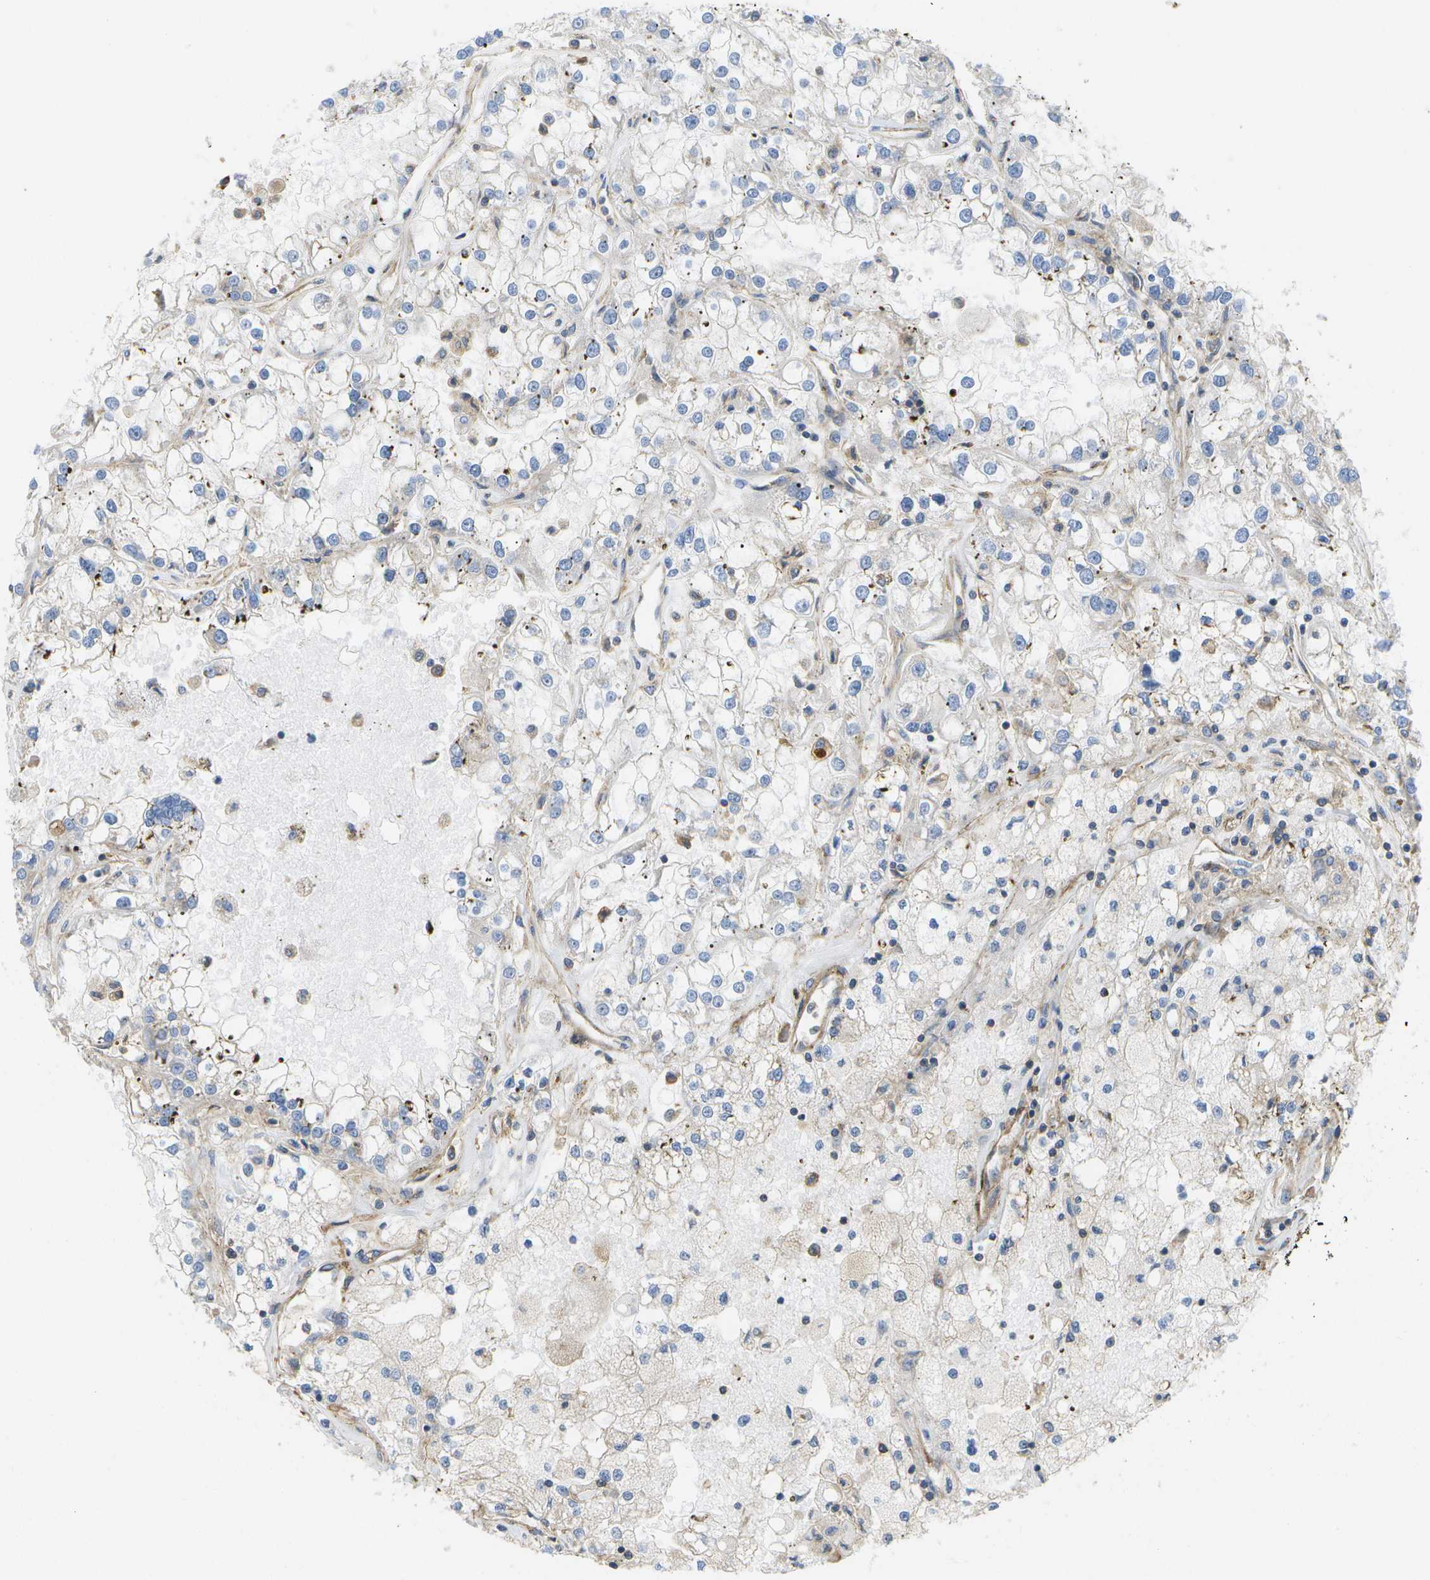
{"staining": {"intensity": "negative", "quantity": "none", "location": "none"}, "tissue": "renal cancer", "cell_type": "Tumor cells", "image_type": "cancer", "snomed": [{"axis": "morphology", "description": "Adenocarcinoma, NOS"}, {"axis": "topography", "description": "Kidney"}], "caption": "Immunohistochemistry micrograph of adenocarcinoma (renal) stained for a protein (brown), which exhibits no expression in tumor cells.", "gene": "BST2", "patient": {"sex": "female", "age": 52}}